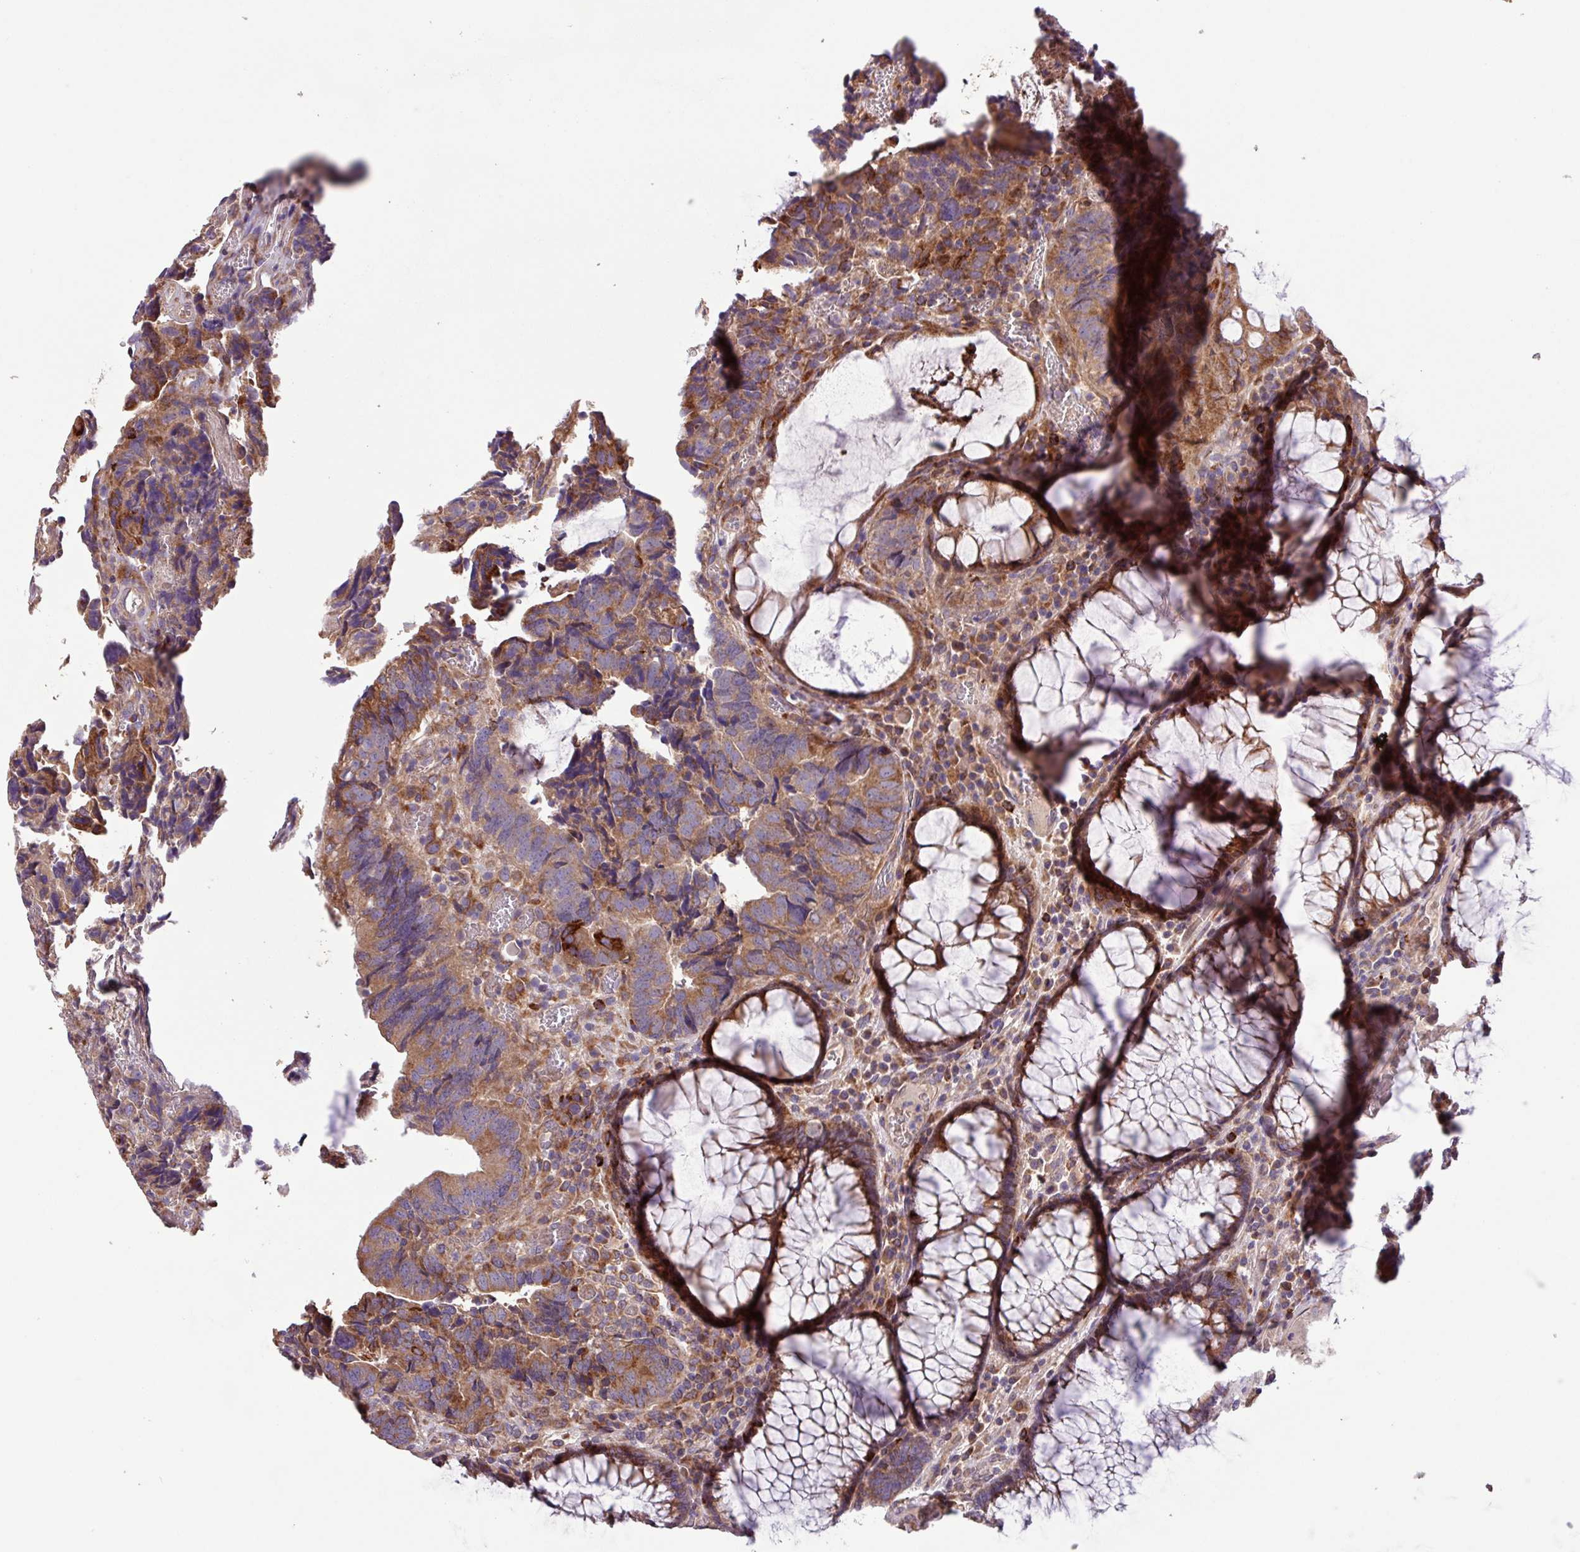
{"staining": {"intensity": "moderate", "quantity": ">75%", "location": "cytoplasmic/membranous"}, "tissue": "colorectal cancer", "cell_type": "Tumor cells", "image_type": "cancer", "snomed": [{"axis": "morphology", "description": "Adenocarcinoma, NOS"}, {"axis": "topography", "description": "Colon"}], "caption": "Human colorectal cancer stained for a protein (brown) displays moderate cytoplasmic/membranous positive staining in about >75% of tumor cells.", "gene": "PTPRQ", "patient": {"sex": "female", "age": 67}}